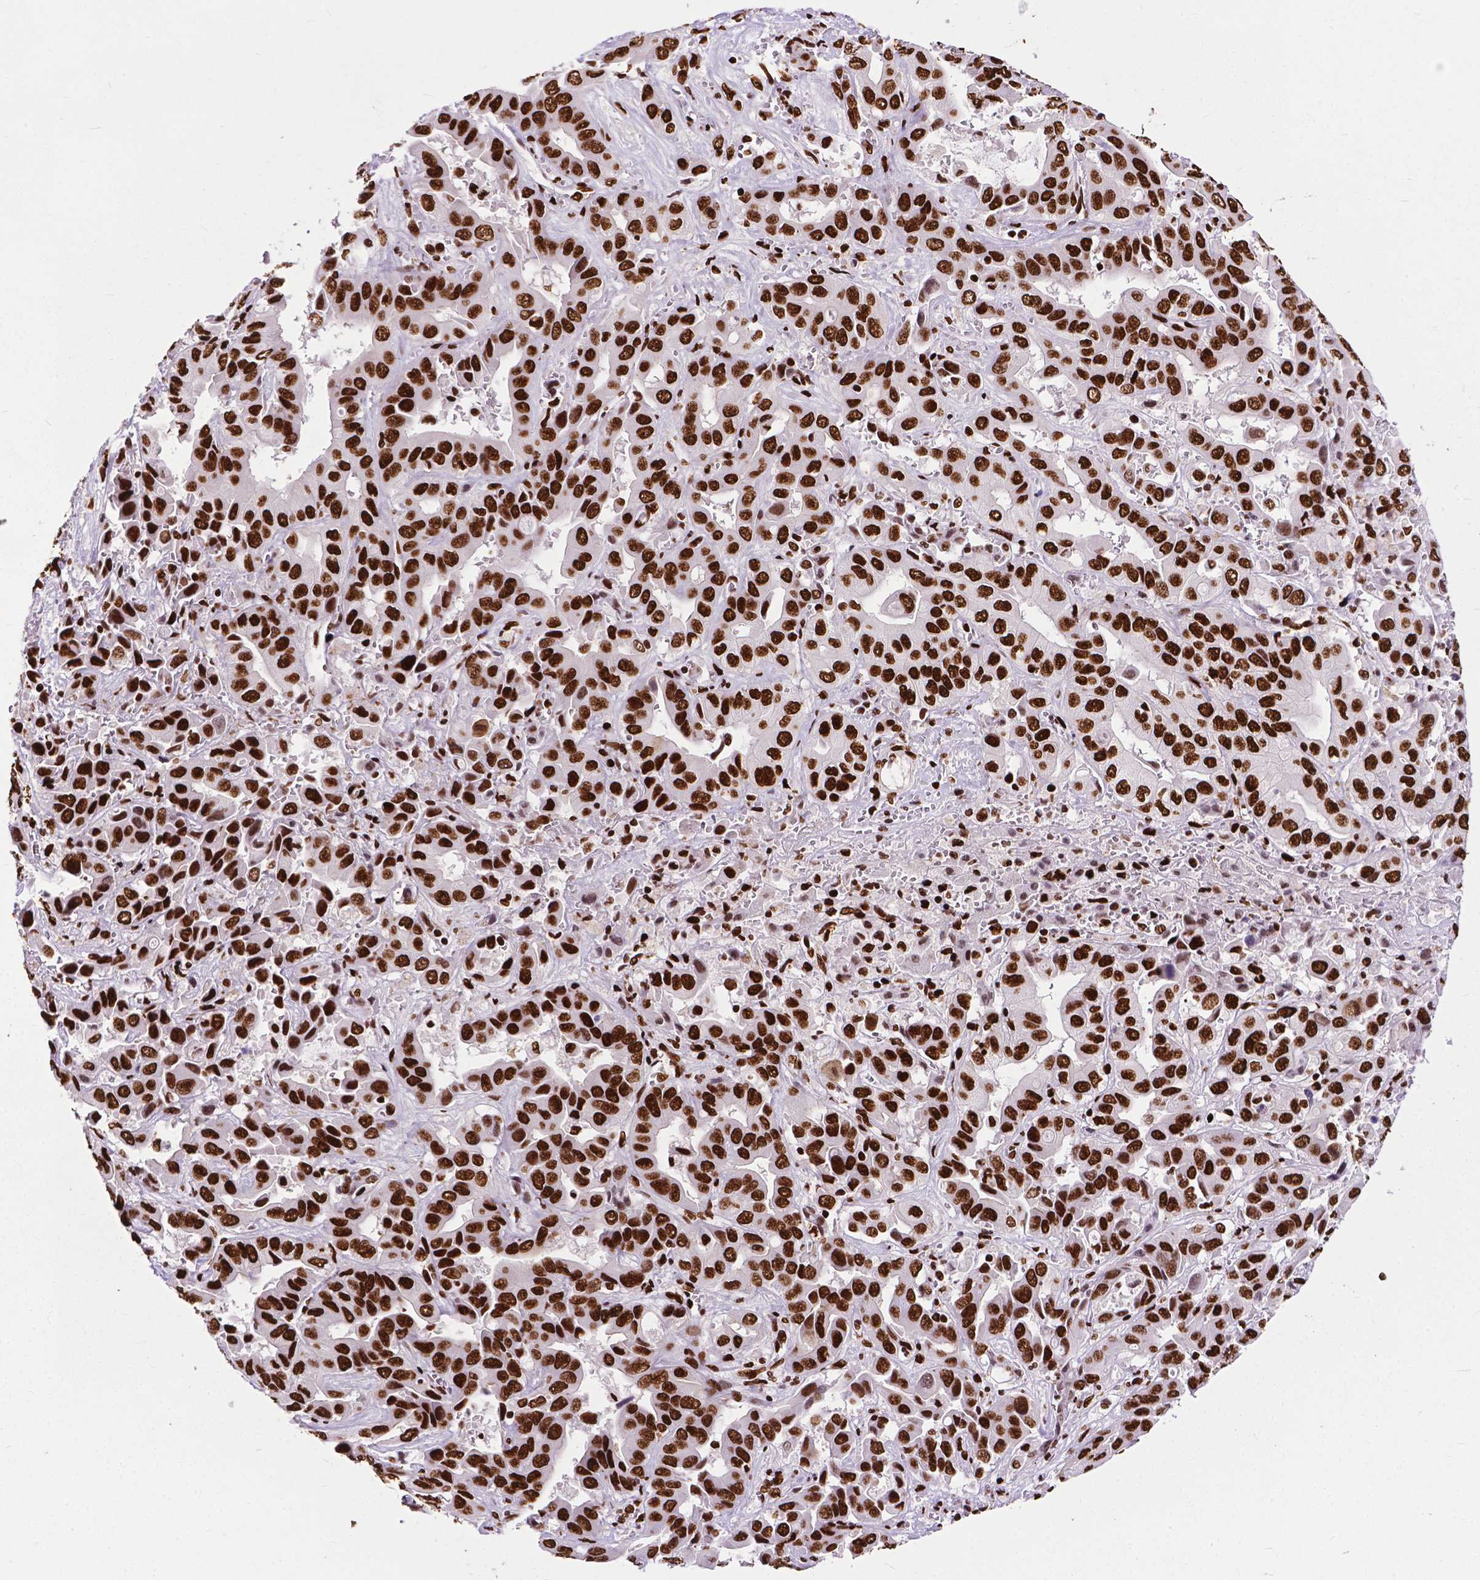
{"staining": {"intensity": "strong", "quantity": ">75%", "location": "nuclear"}, "tissue": "liver cancer", "cell_type": "Tumor cells", "image_type": "cancer", "snomed": [{"axis": "morphology", "description": "Cholangiocarcinoma"}, {"axis": "topography", "description": "Liver"}], "caption": "IHC histopathology image of neoplastic tissue: liver cancer stained using immunohistochemistry (IHC) reveals high levels of strong protein expression localized specifically in the nuclear of tumor cells, appearing as a nuclear brown color.", "gene": "SMIM5", "patient": {"sex": "female", "age": 52}}